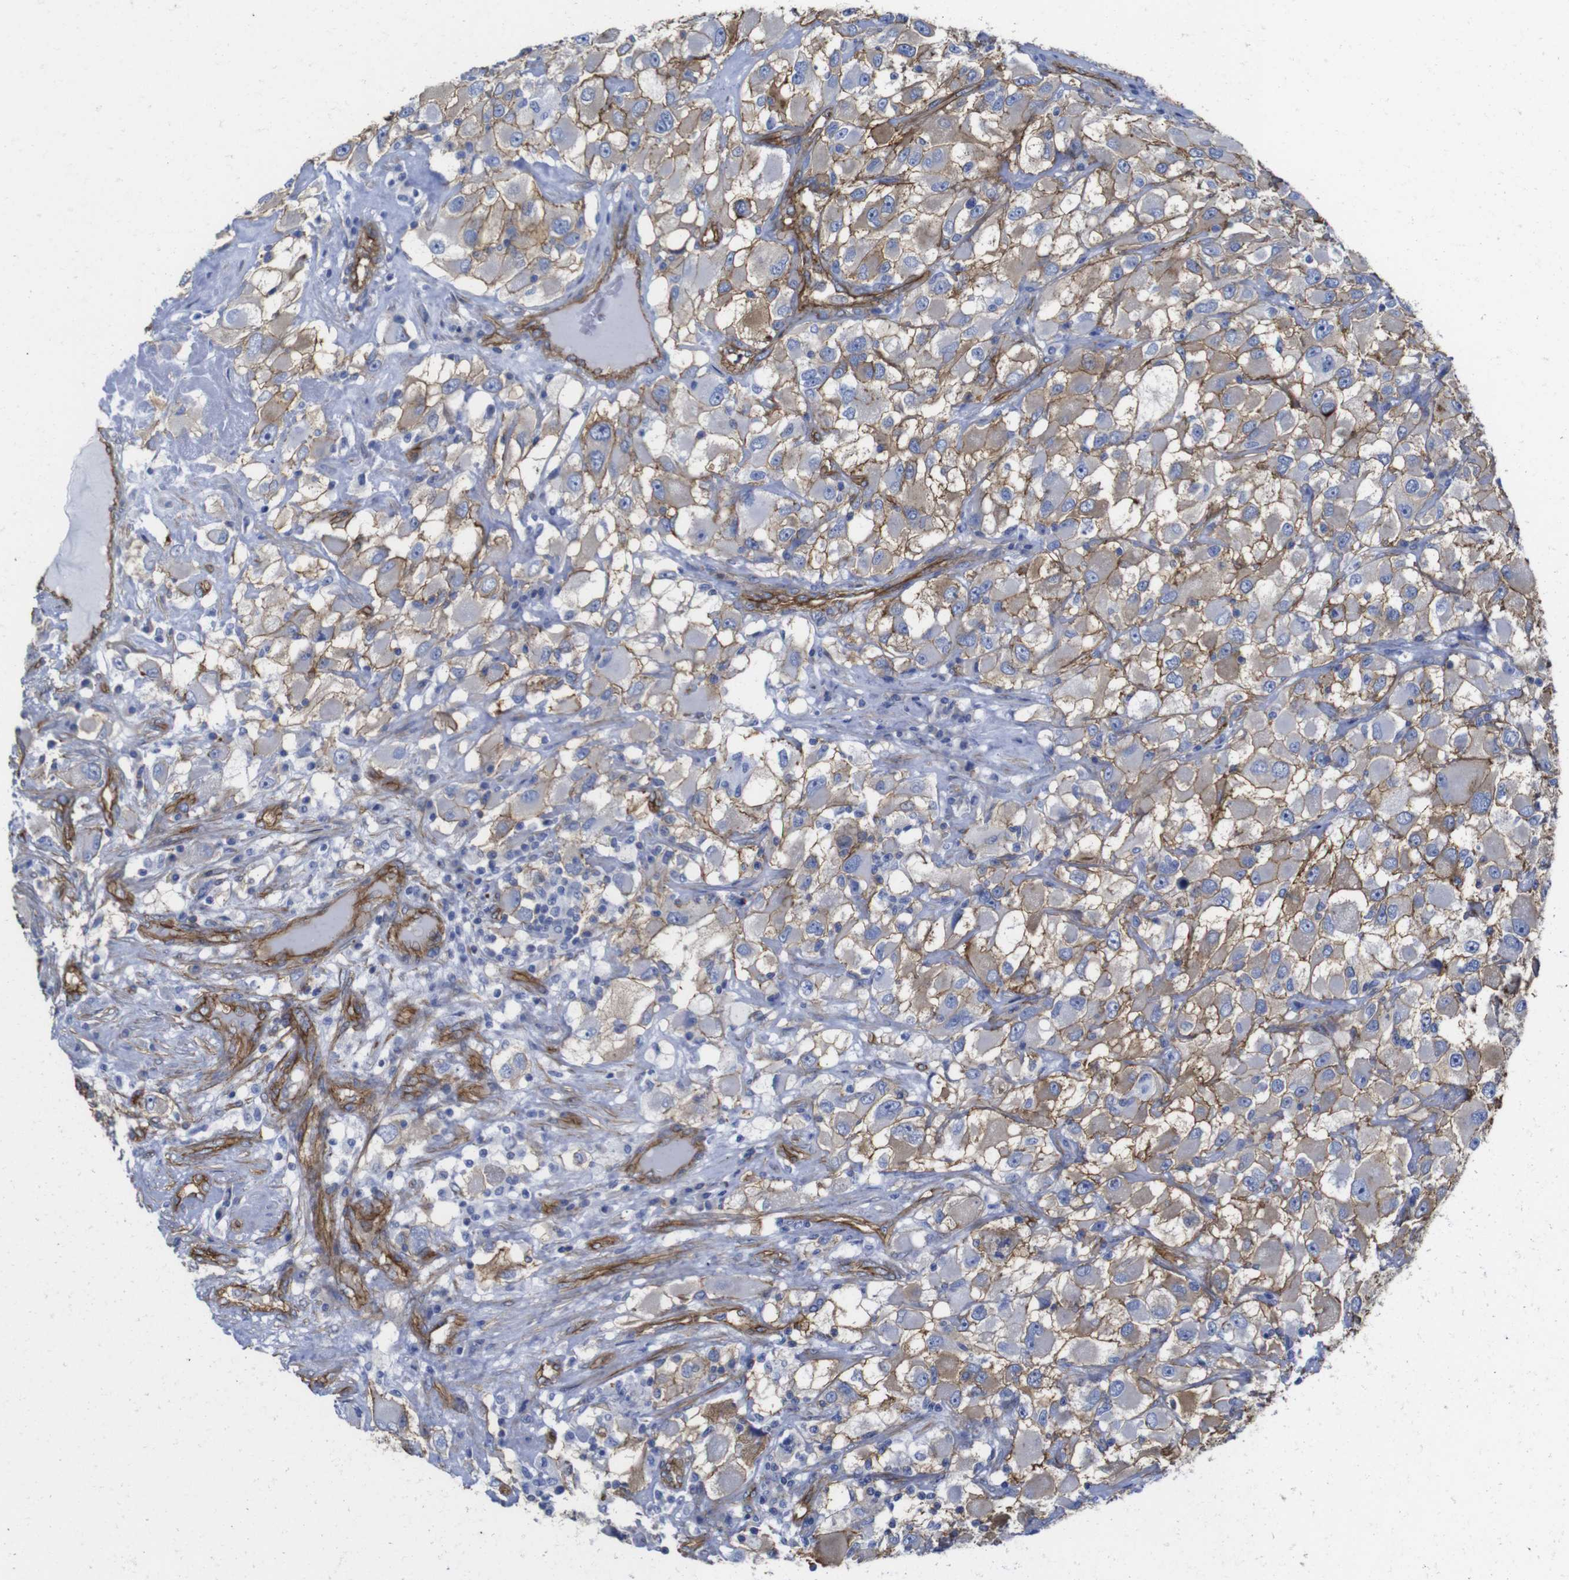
{"staining": {"intensity": "moderate", "quantity": ">75%", "location": "cytoplasmic/membranous"}, "tissue": "renal cancer", "cell_type": "Tumor cells", "image_type": "cancer", "snomed": [{"axis": "morphology", "description": "Adenocarcinoma, NOS"}, {"axis": "topography", "description": "Kidney"}], "caption": "The image shows staining of adenocarcinoma (renal), revealing moderate cytoplasmic/membranous protein positivity (brown color) within tumor cells. (brown staining indicates protein expression, while blue staining denotes nuclei).", "gene": "SPTBN1", "patient": {"sex": "female", "age": 52}}